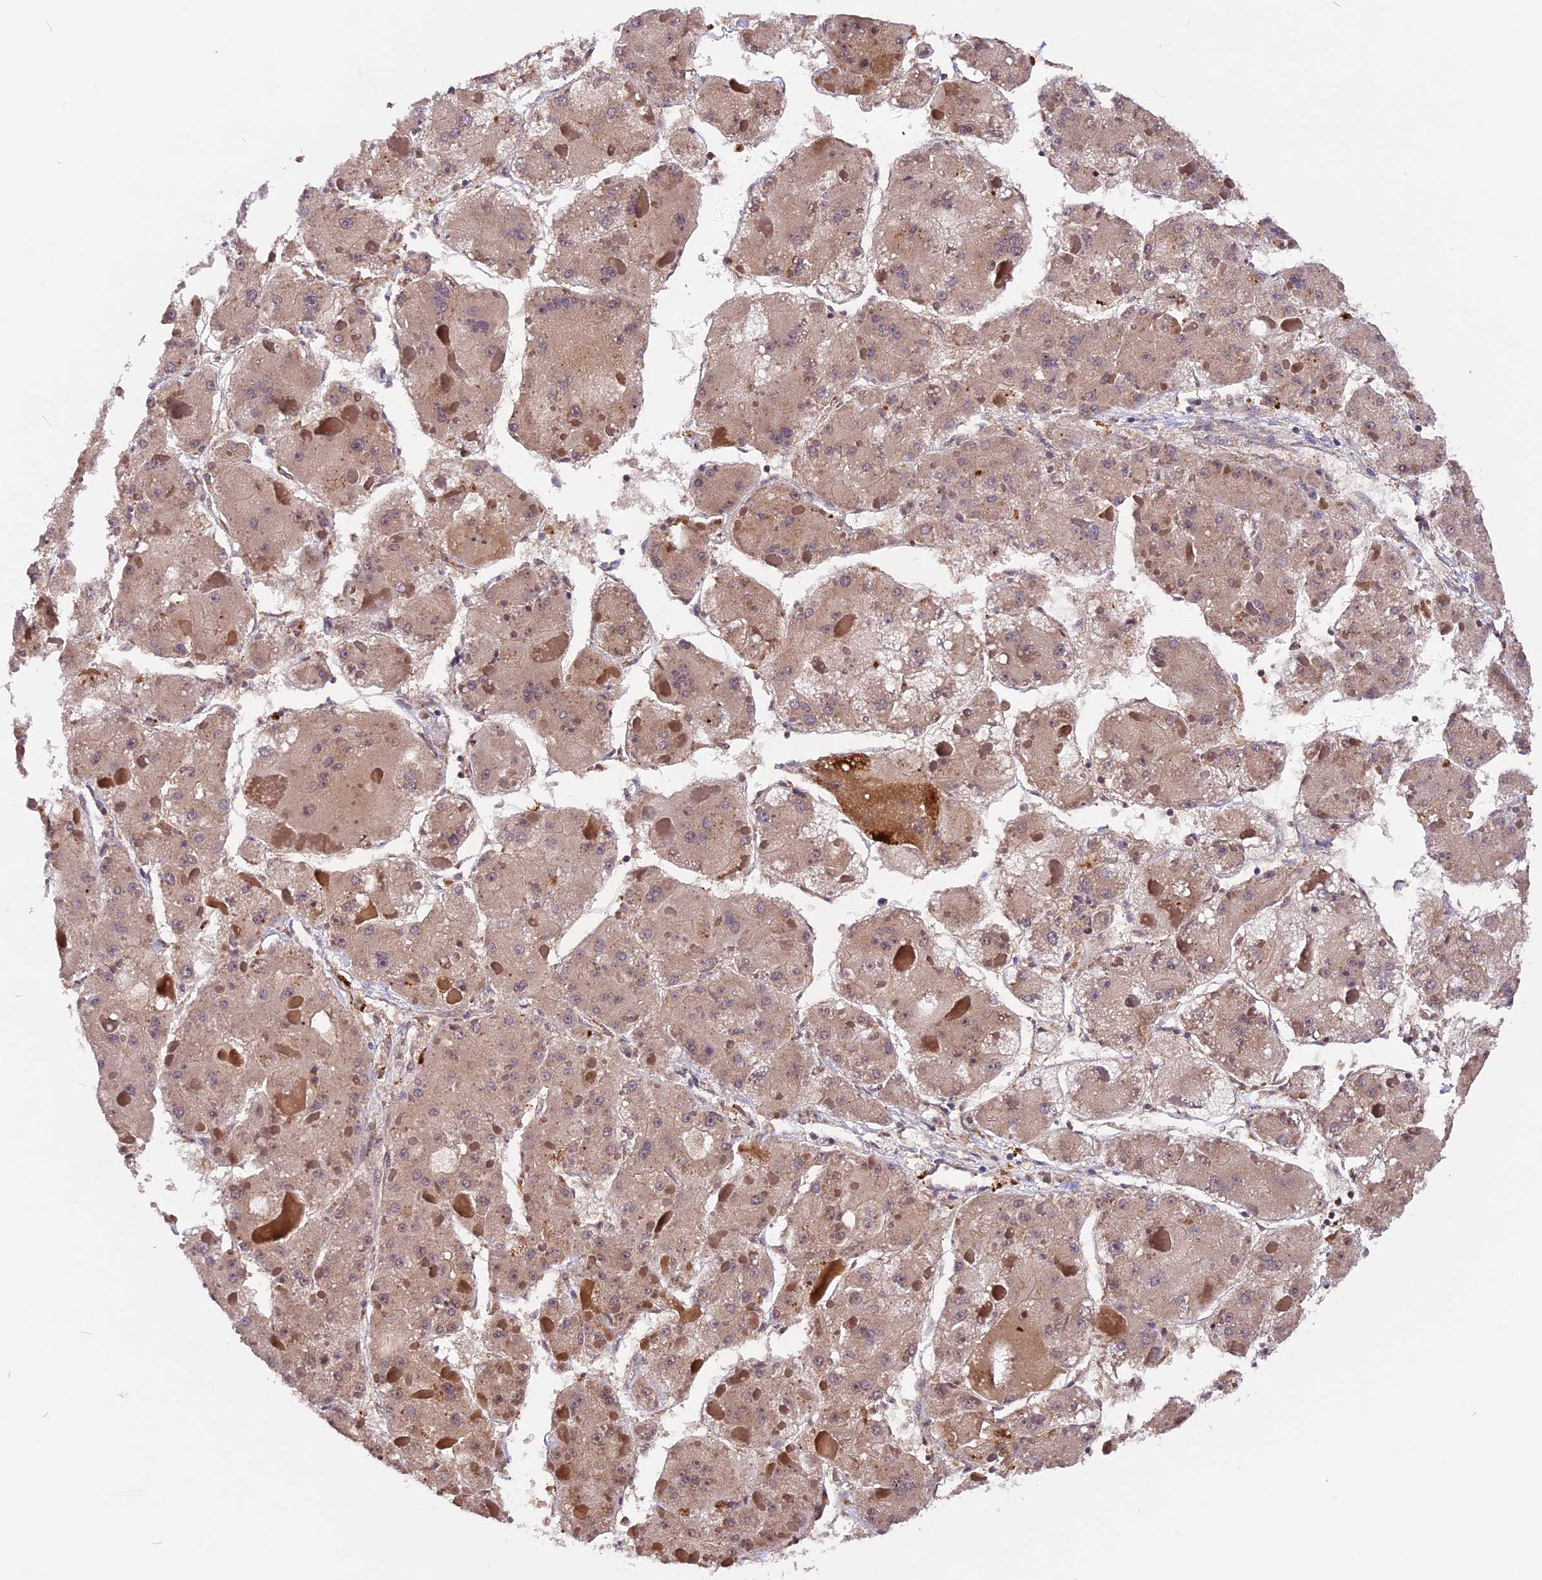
{"staining": {"intensity": "weak", "quantity": ">75%", "location": "cytoplasmic/membranous"}, "tissue": "liver cancer", "cell_type": "Tumor cells", "image_type": "cancer", "snomed": [{"axis": "morphology", "description": "Carcinoma, Hepatocellular, NOS"}, {"axis": "topography", "description": "Liver"}], "caption": "An immunohistochemistry (IHC) image of neoplastic tissue is shown. Protein staining in brown shows weak cytoplasmic/membranous positivity in liver cancer within tumor cells.", "gene": "MARK4", "patient": {"sex": "female", "age": 73}}